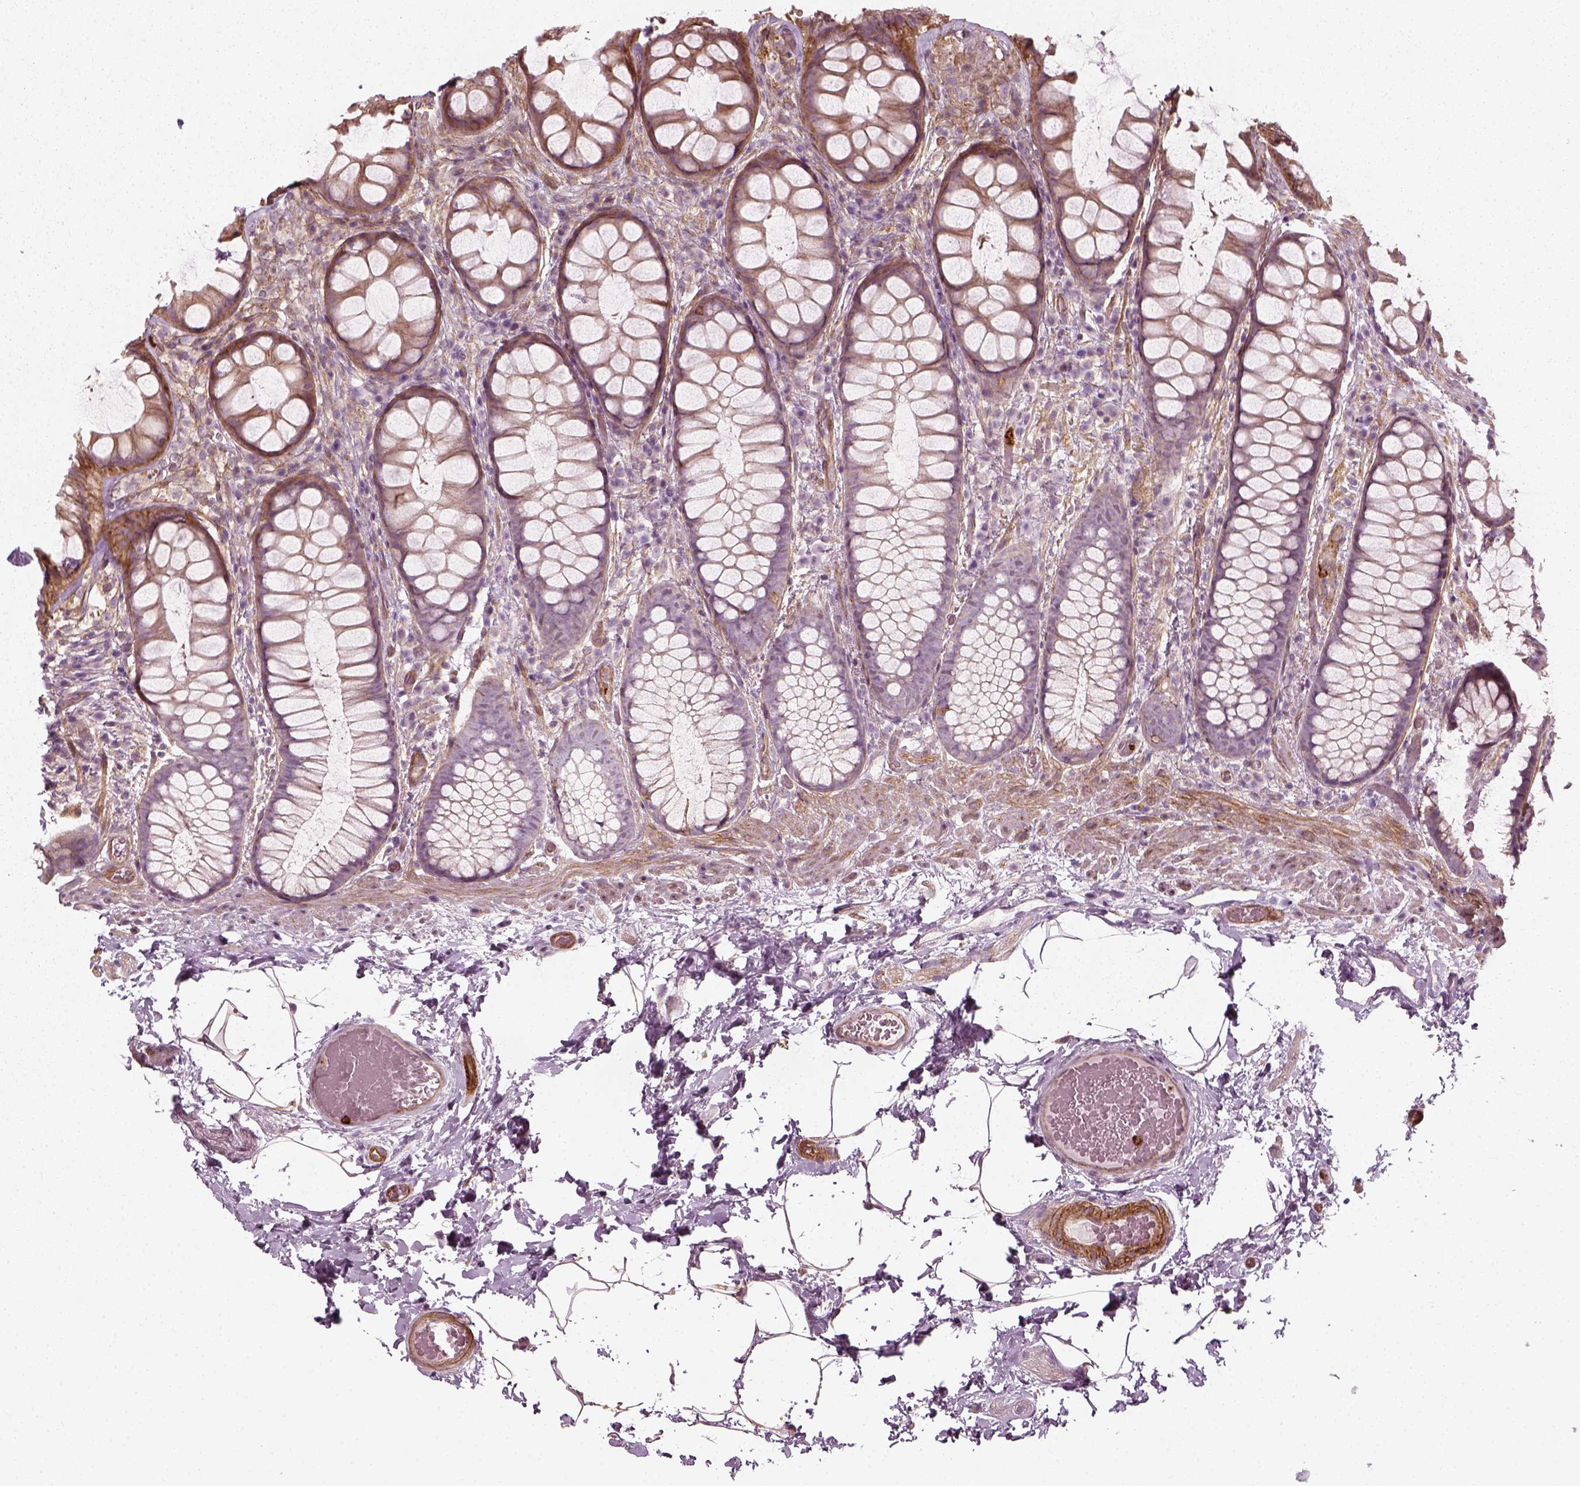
{"staining": {"intensity": "moderate", "quantity": "25%-75%", "location": "cytoplasmic/membranous"}, "tissue": "rectum", "cell_type": "Glandular cells", "image_type": "normal", "snomed": [{"axis": "morphology", "description": "Normal tissue, NOS"}, {"axis": "topography", "description": "Rectum"}], "caption": "Brown immunohistochemical staining in unremarkable rectum exhibits moderate cytoplasmic/membranous staining in about 25%-75% of glandular cells.", "gene": "NPTN", "patient": {"sex": "female", "age": 62}}